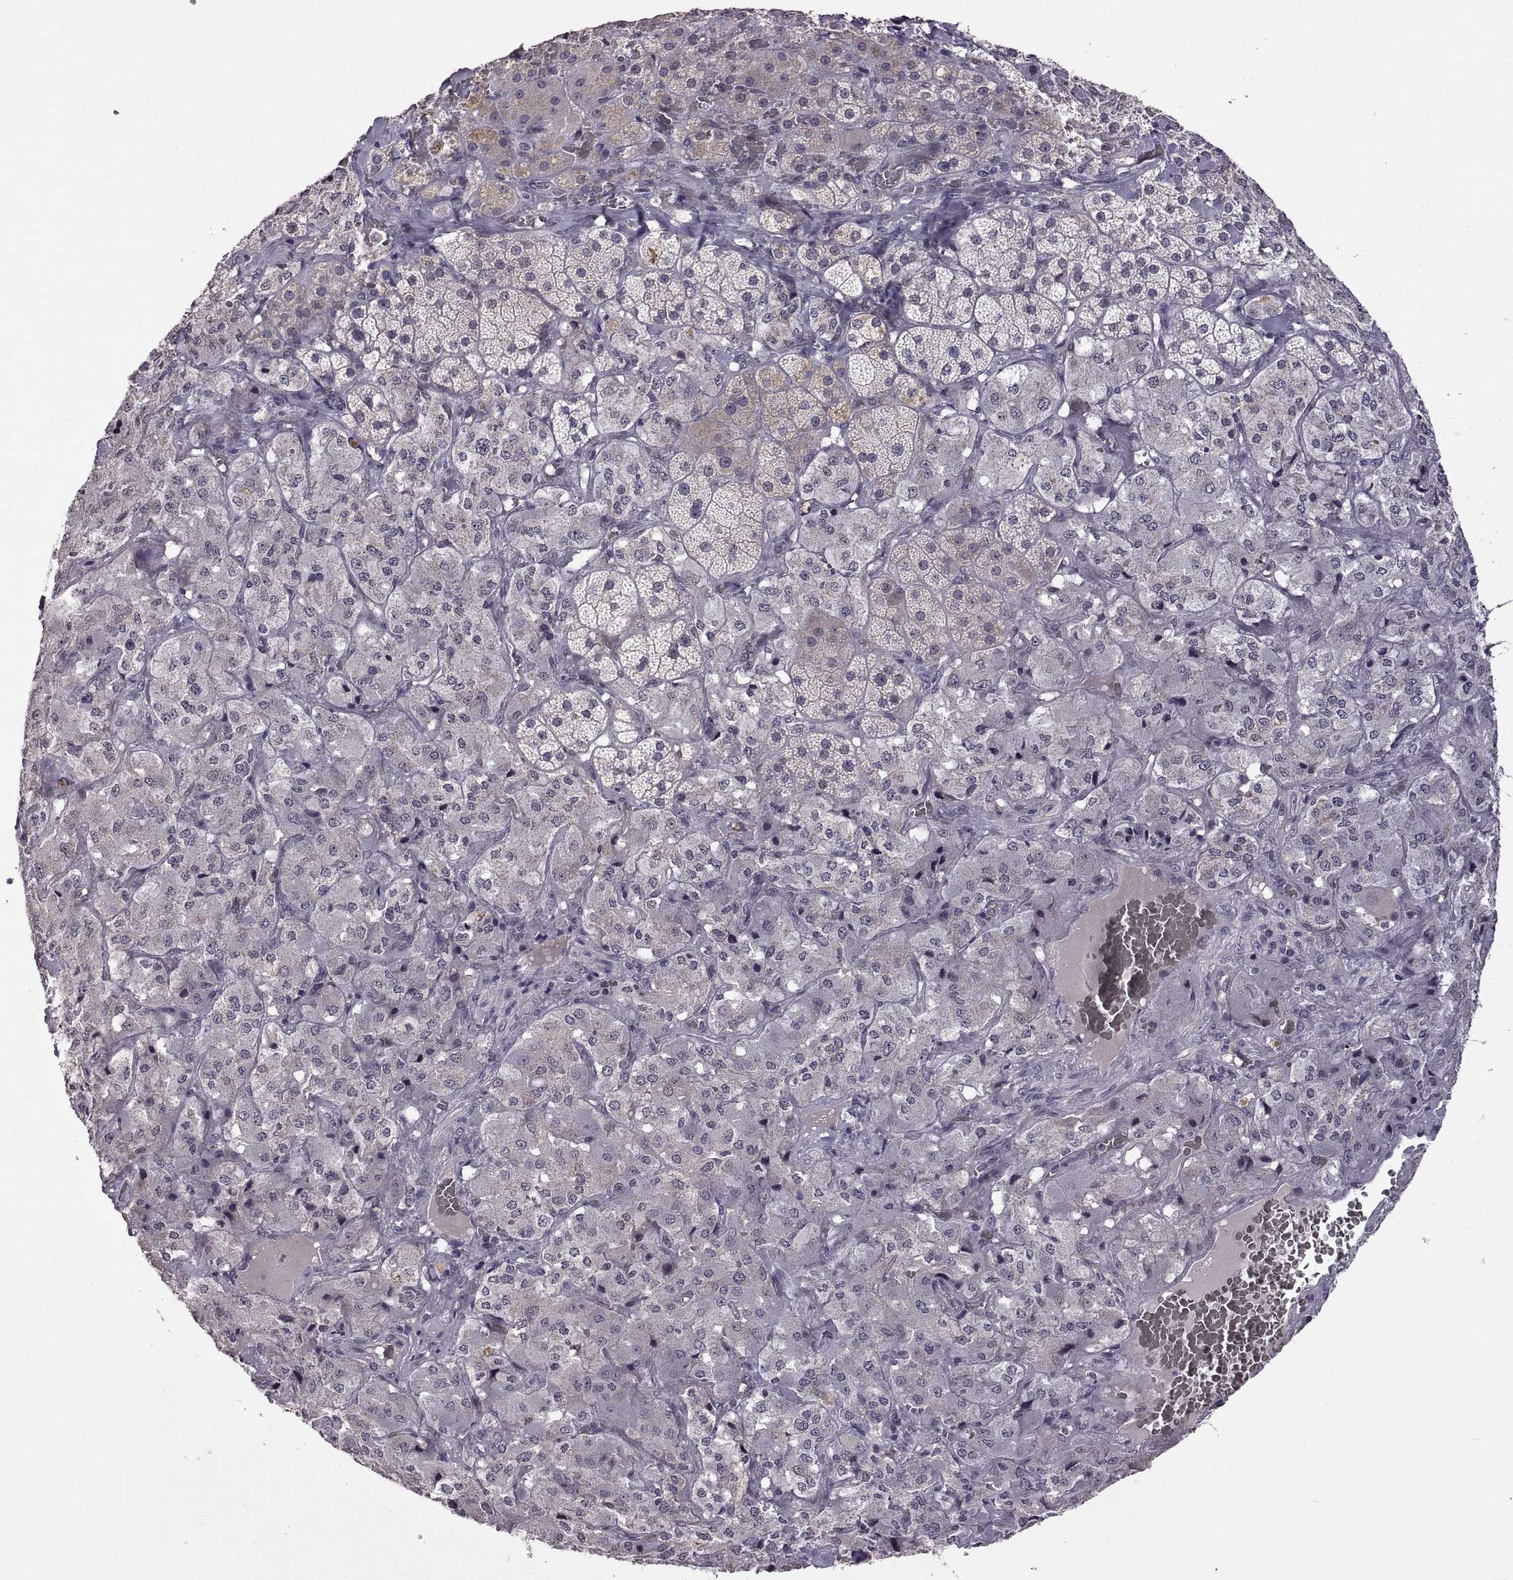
{"staining": {"intensity": "negative", "quantity": "none", "location": "none"}, "tissue": "adrenal gland", "cell_type": "Glandular cells", "image_type": "normal", "snomed": [{"axis": "morphology", "description": "Normal tissue, NOS"}, {"axis": "topography", "description": "Adrenal gland"}], "caption": "IHC of benign adrenal gland demonstrates no expression in glandular cells. (Stains: DAB immunohistochemistry with hematoxylin counter stain, Microscopy: brightfield microscopy at high magnification).", "gene": "LAMA1", "patient": {"sex": "male", "age": 57}}